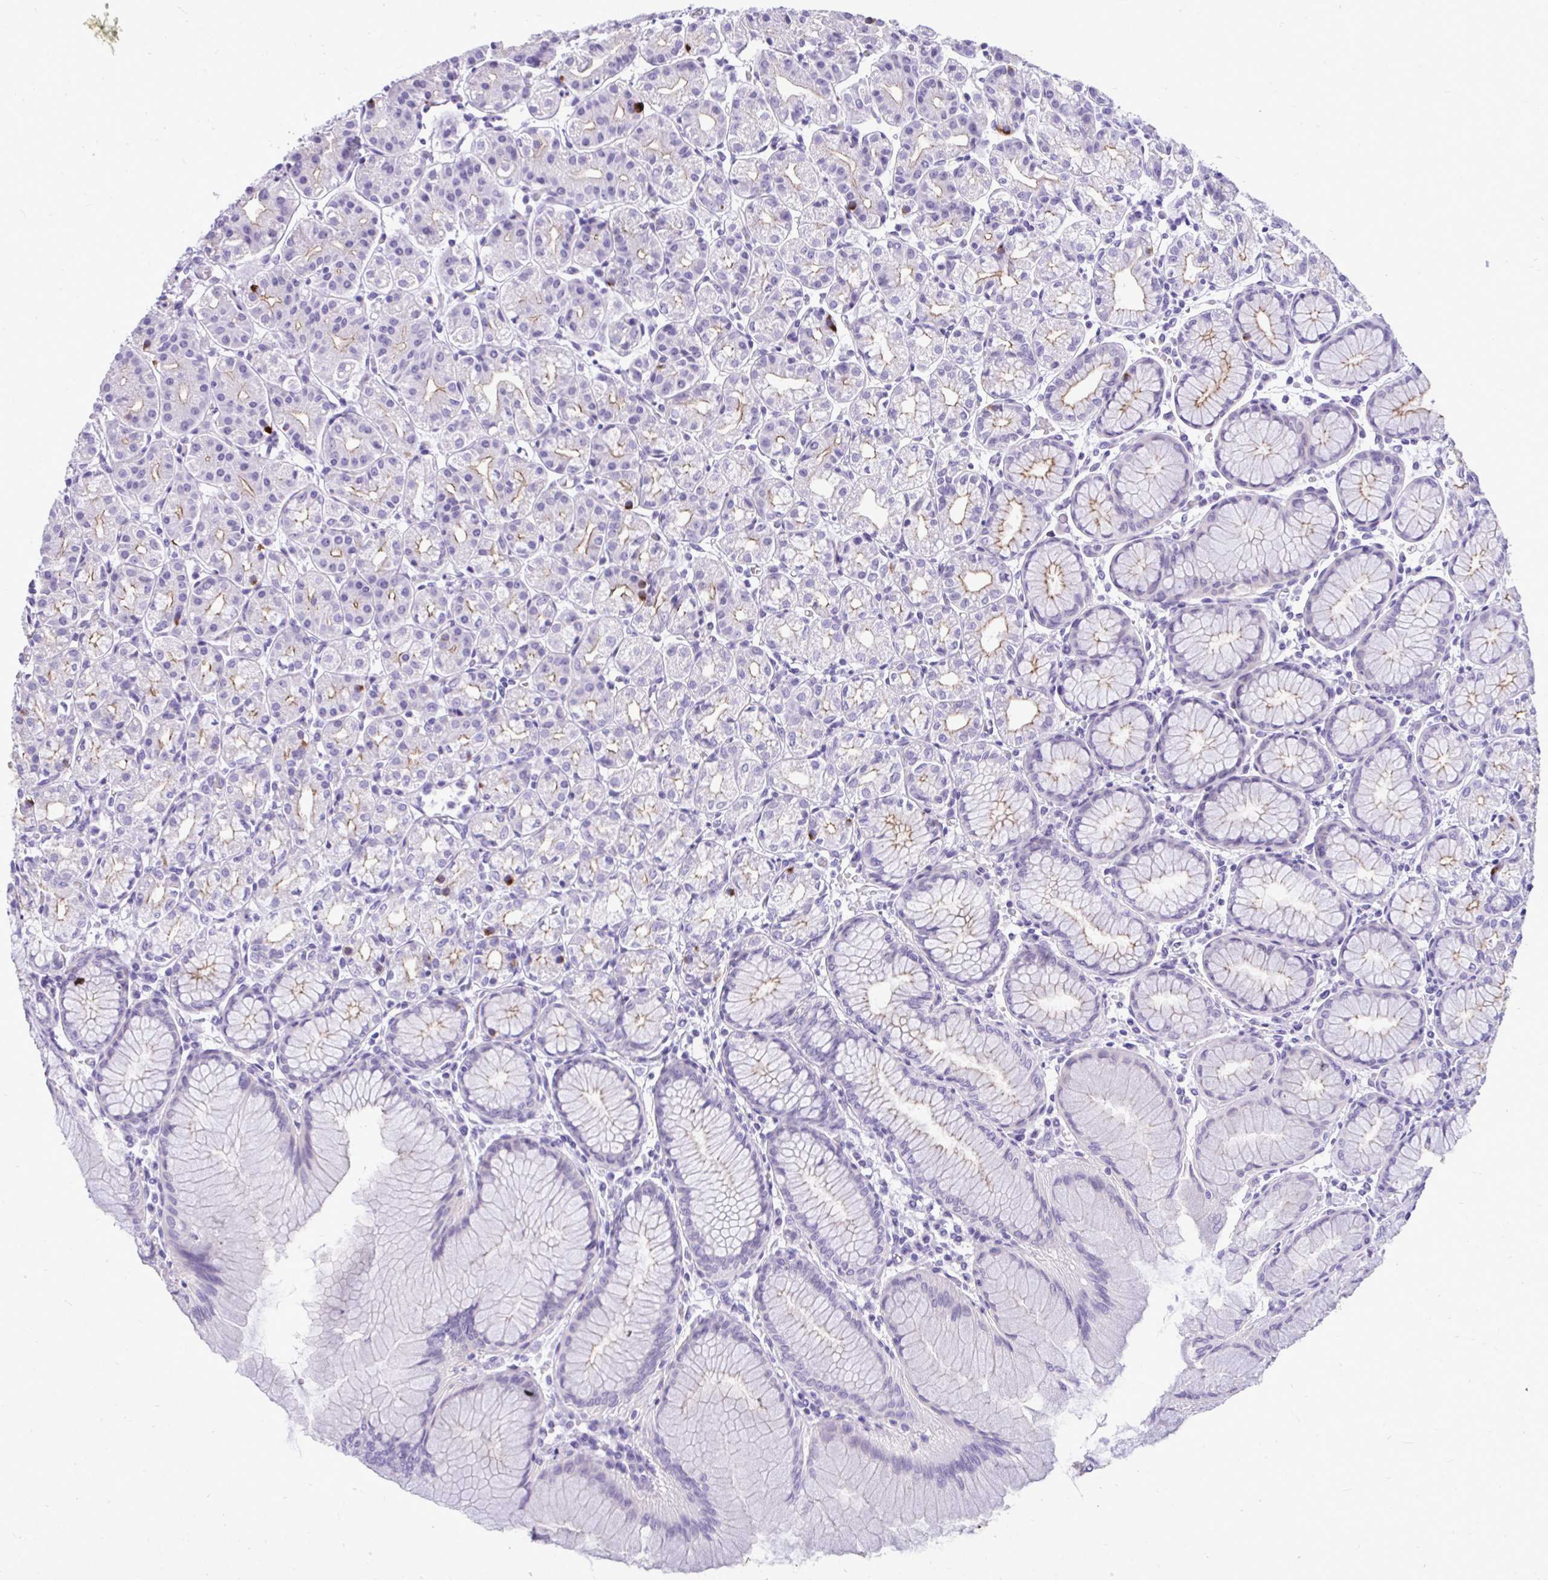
{"staining": {"intensity": "moderate", "quantity": "<25%", "location": "cytoplasmic/membranous"}, "tissue": "stomach", "cell_type": "Glandular cells", "image_type": "normal", "snomed": [{"axis": "morphology", "description": "Normal tissue, NOS"}, {"axis": "topography", "description": "Stomach"}], "caption": "This photomicrograph reveals immunohistochemistry (IHC) staining of normal human stomach, with low moderate cytoplasmic/membranous positivity in about <25% of glandular cells.", "gene": "PRM2", "patient": {"sex": "female", "age": 57}}